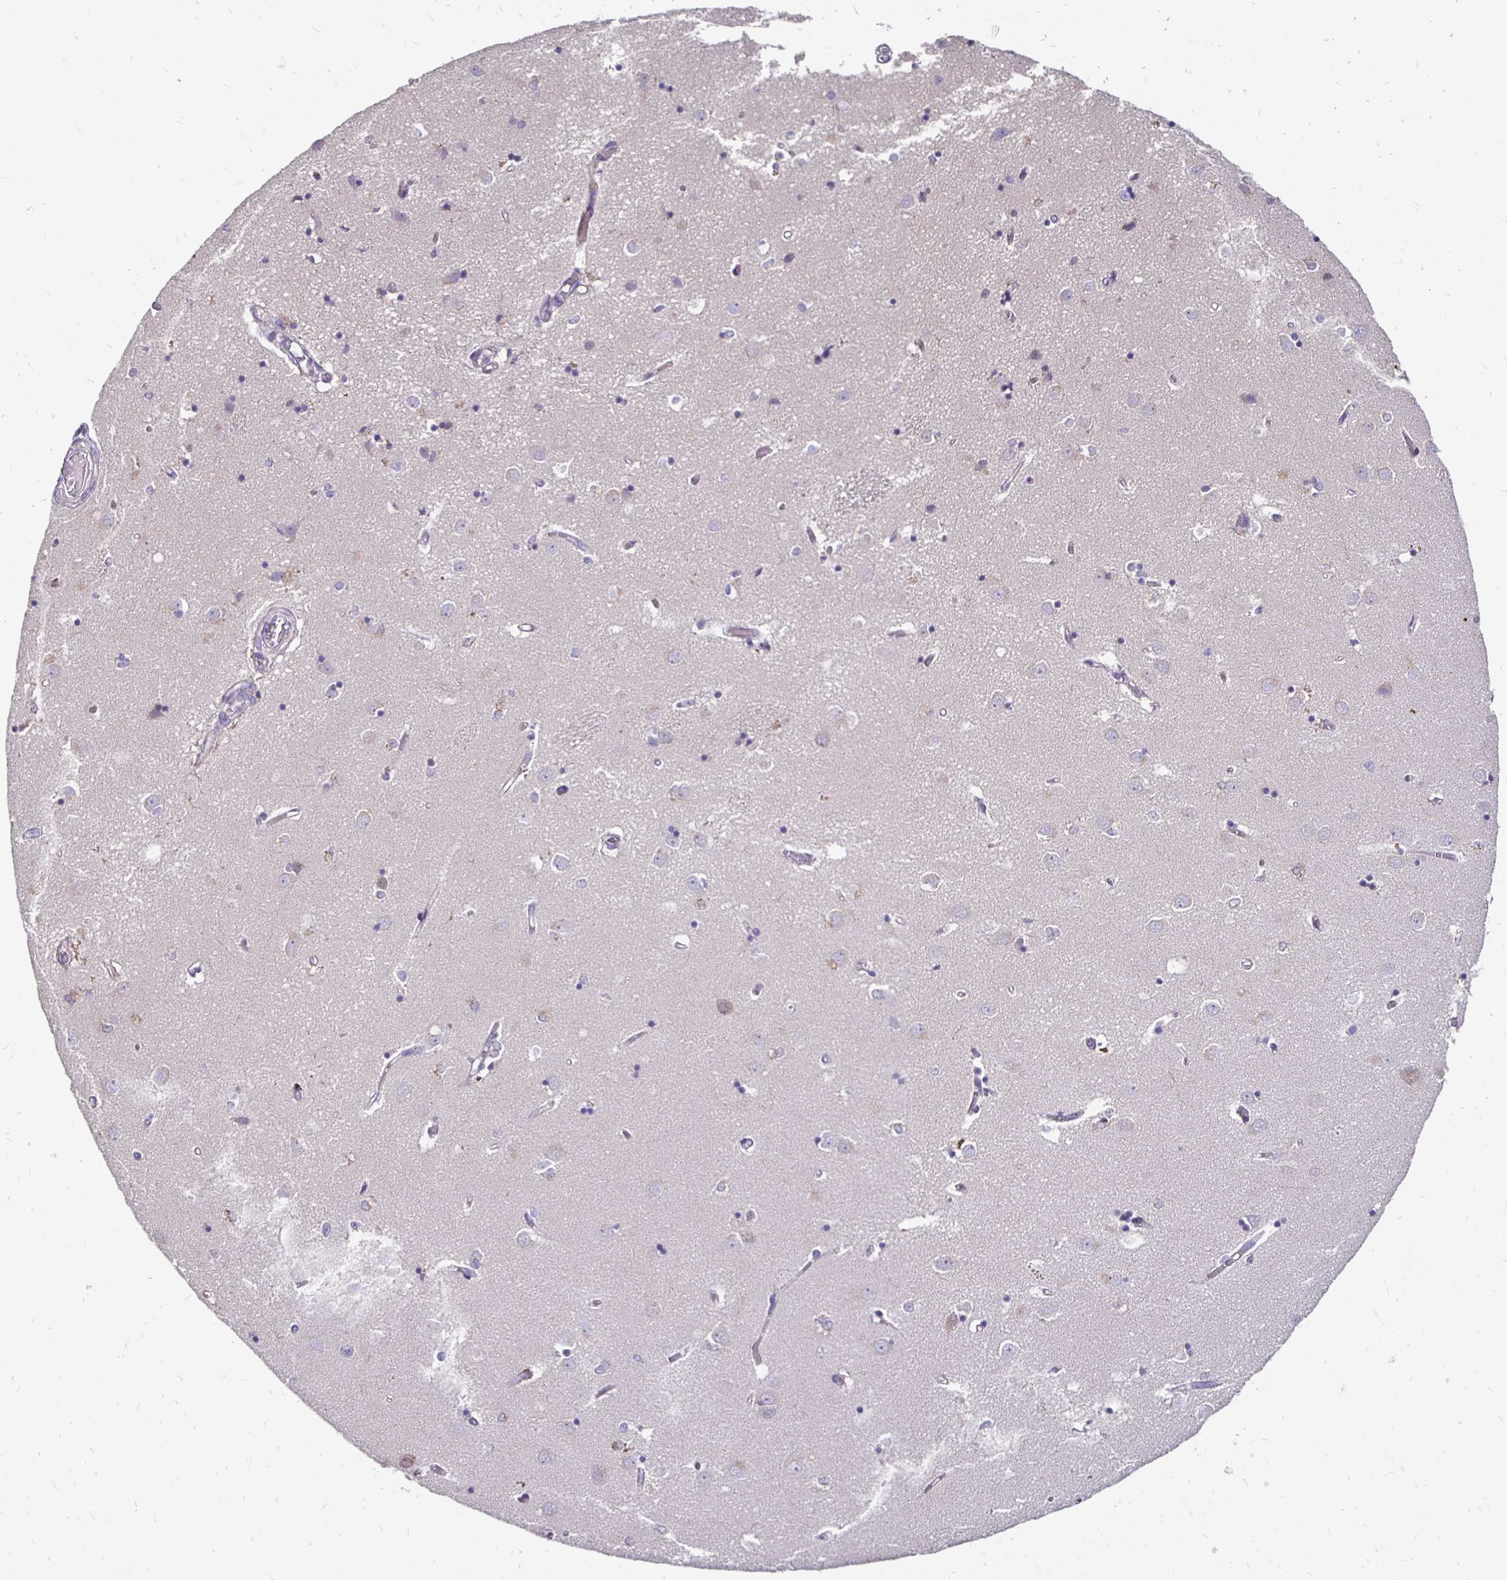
{"staining": {"intensity": "negative", "quantity": "none", "location": "none"}, "tissue": "caudate", "cell_type": "Glial cells", "image_type": "normal", "snomed": [{"axis": "morphology", "description": "Normal tissue, NOS"}, {"axis": "topography", "description": "Lateral ventricle wall"}], "caption": "IHC image of unremarkable human caudate stained for a protein (brown), which reveals no expression in glial cells.", "gene": "AKAP6", "patient": {"sex": "male", "age": 54}}